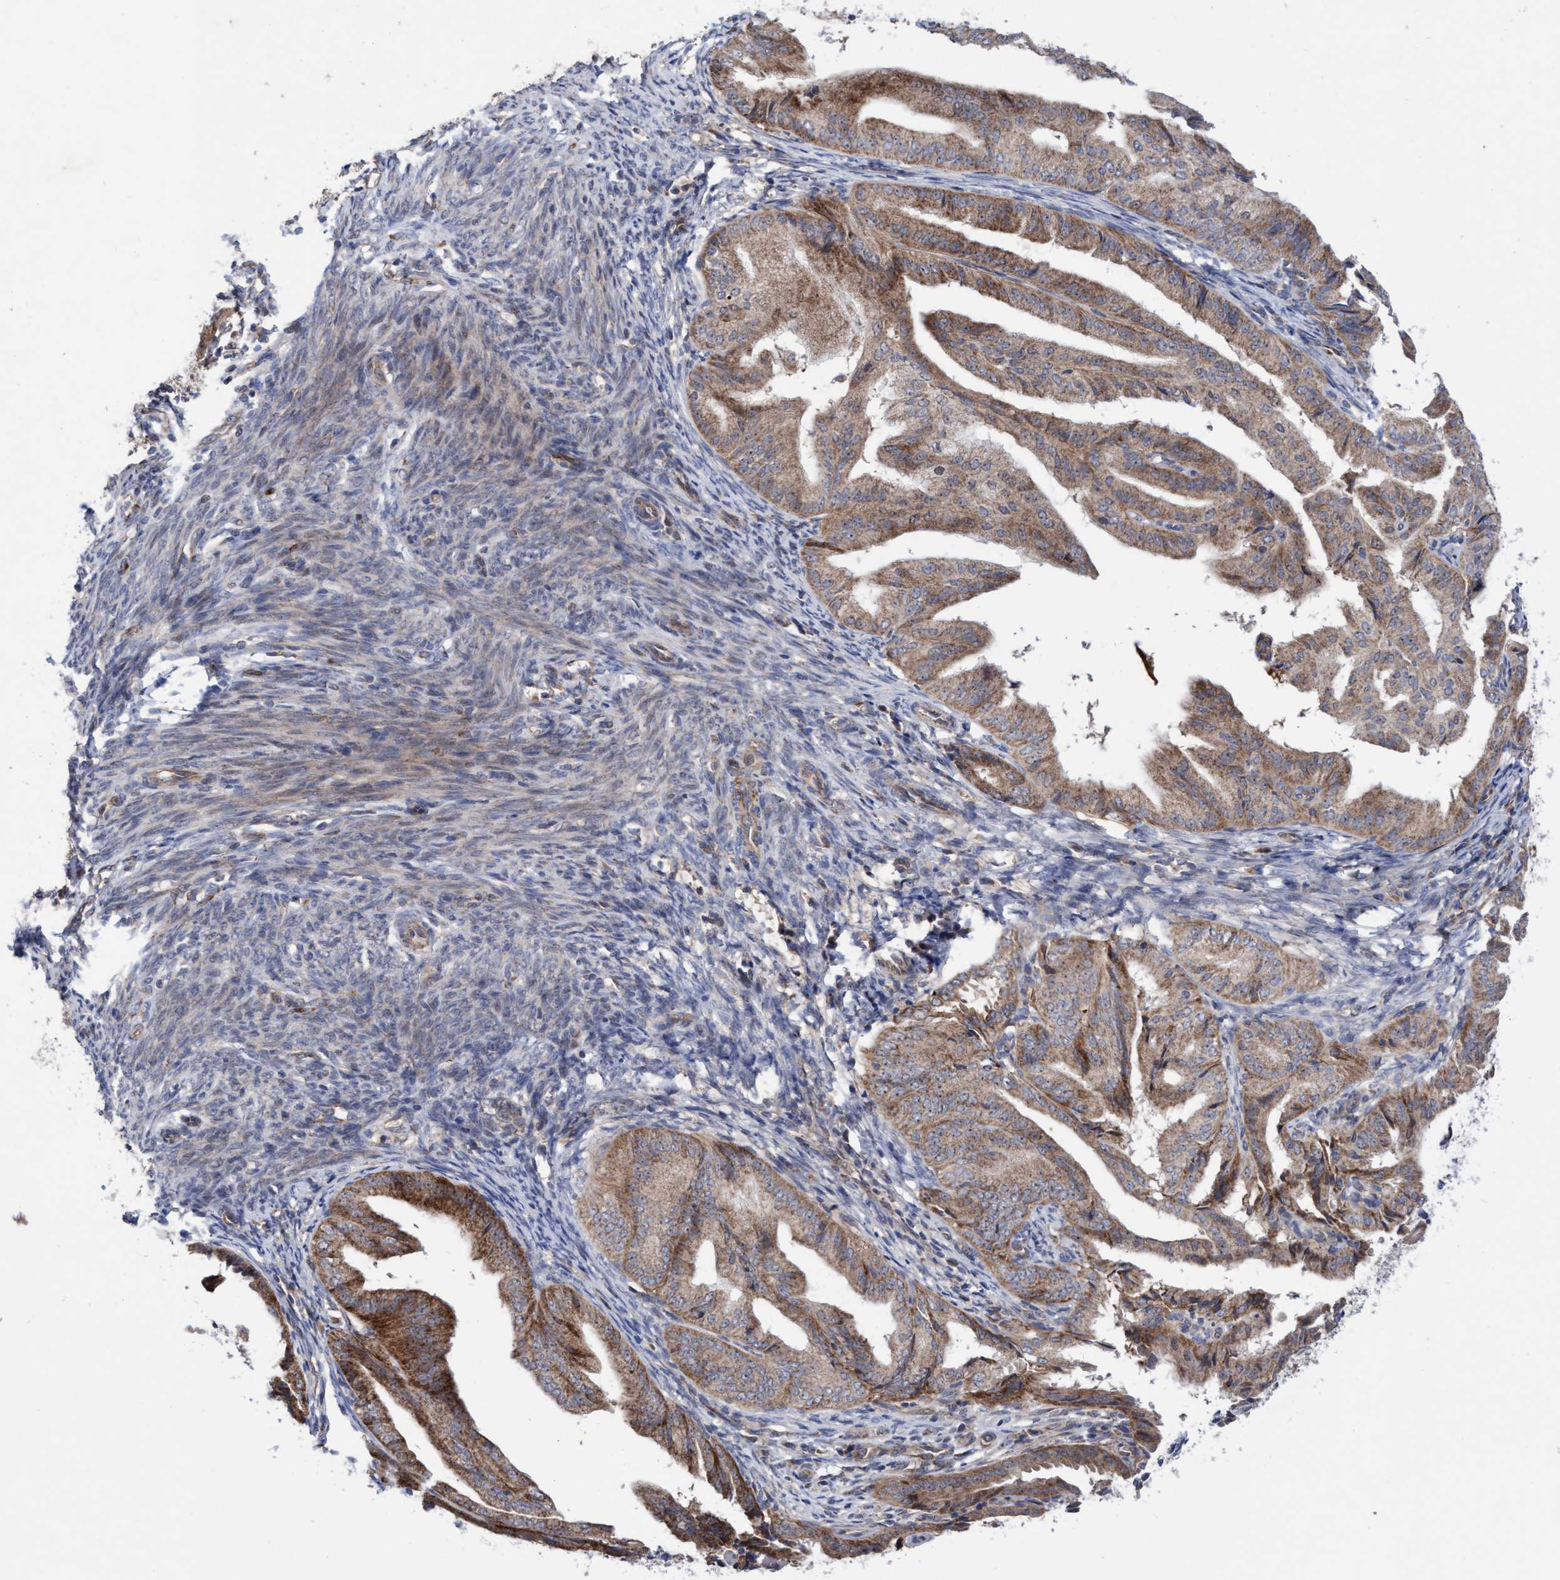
{"staining": {"intensity": "moderate", "quantity": ">75%", "location": "cytoplasmic/membranous,nuclear"}, "tissue": "endometrial cancer", "cell_type": "Tumor cells", "image_type": "cancer", "snomed": [{"axis": "morphology", "description": "Adenocarcinoma, NOS"}, {"axis": "topography", "description": "Endometrium"}], "caption": "Immunohistochemical staining of human endometrial cancer demonstrates moderate cytoplasmic/membranous and nuclear protein positivity in about >75% of tumor cells.", "gene": "P2RY14", "patient": {"sex": "female", "age": 58}}